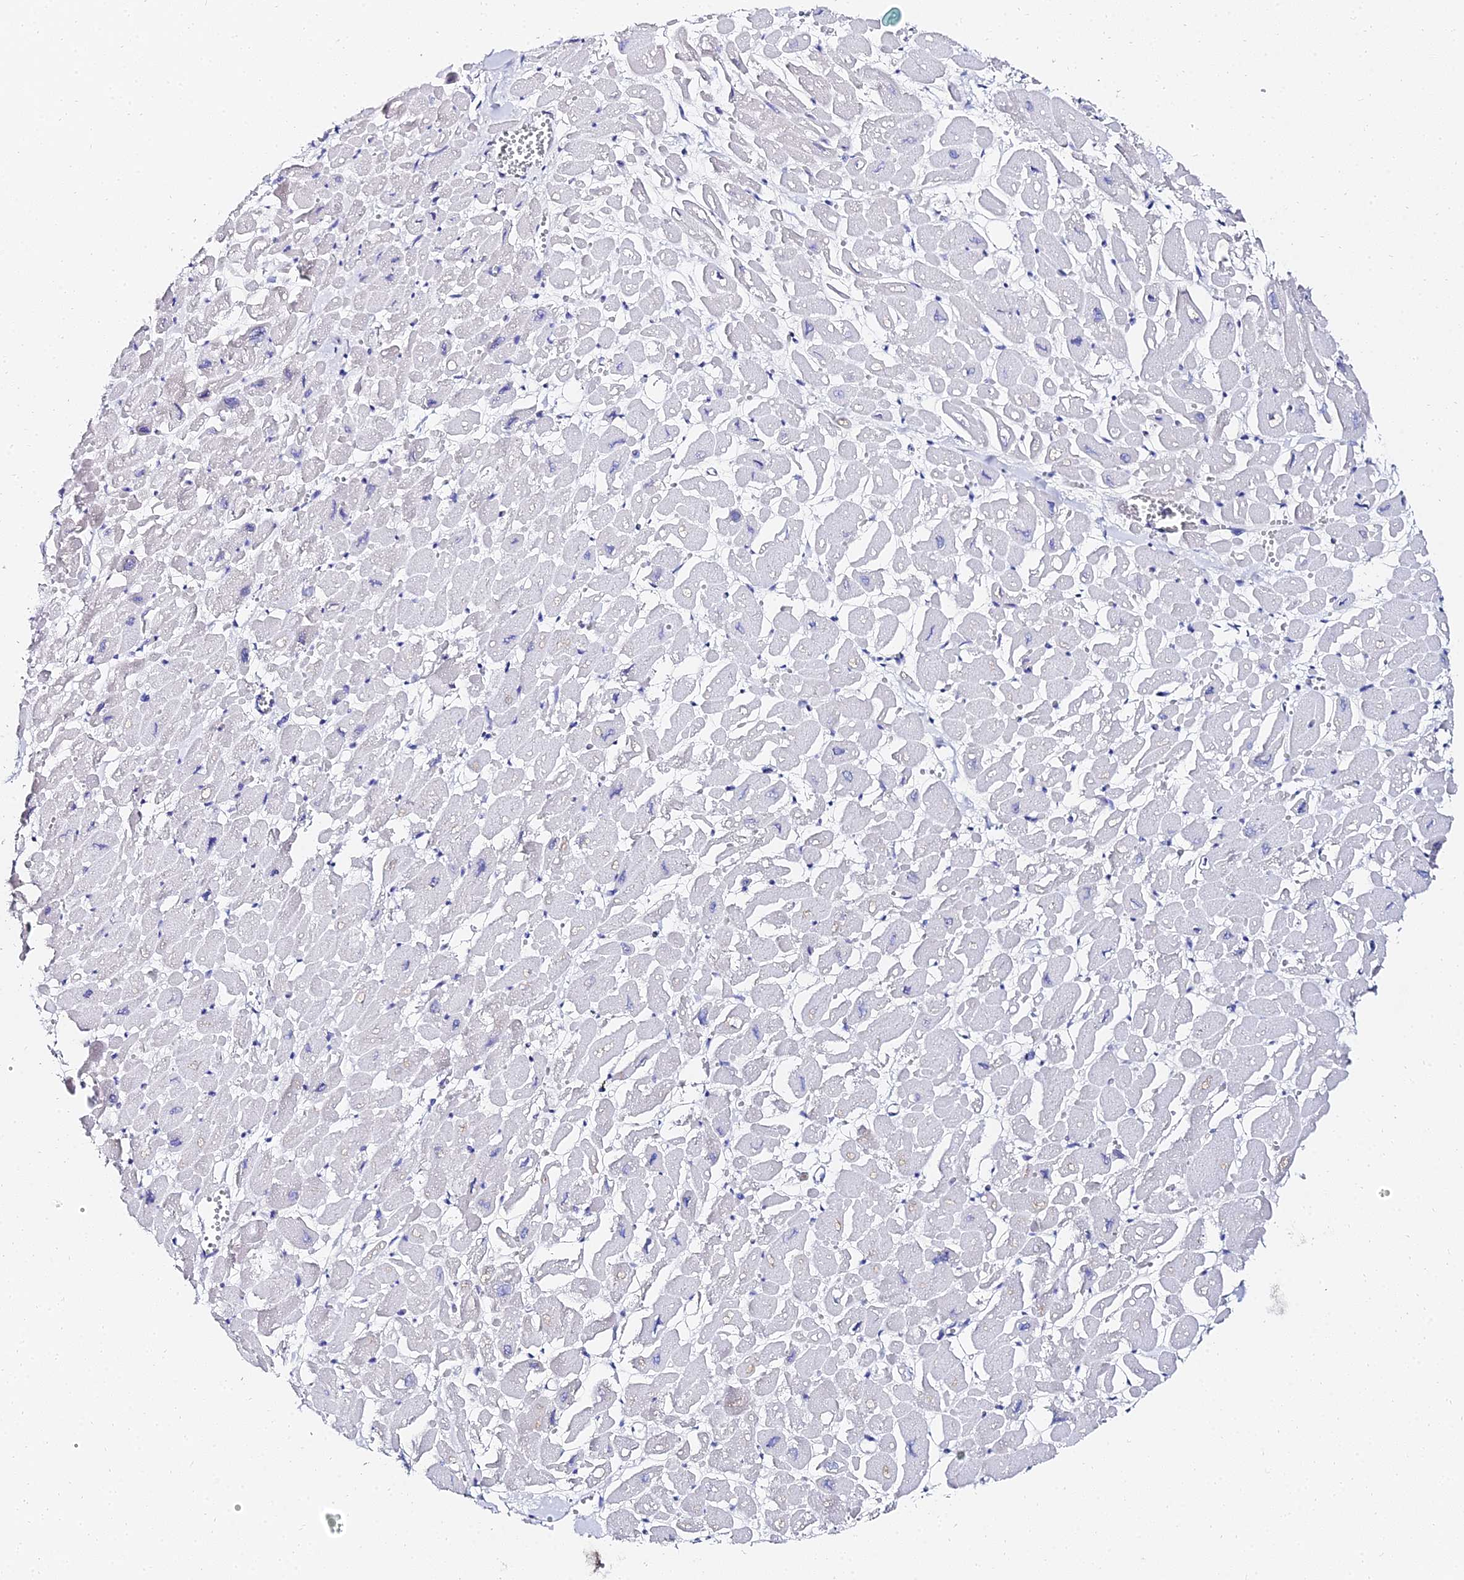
{"staining": {"intensity": "negative", "quantity": "none", "location": "none"}, "tissue": "heart muscle", "cell_type": "Cardiomyocytes", "image_type": "normal", "snomed": [{"axis": "morphology", "description": "Normal tissue, NOS"}, {"axis": "topography", "description": "Heart"}], "caption": "Cardiomyocytes are negative for brown protein staining in normal heart muscle. Nuclei are stained in blue.", "gene": "KRT17", "patient": {"sex": "male", "age": 54}}